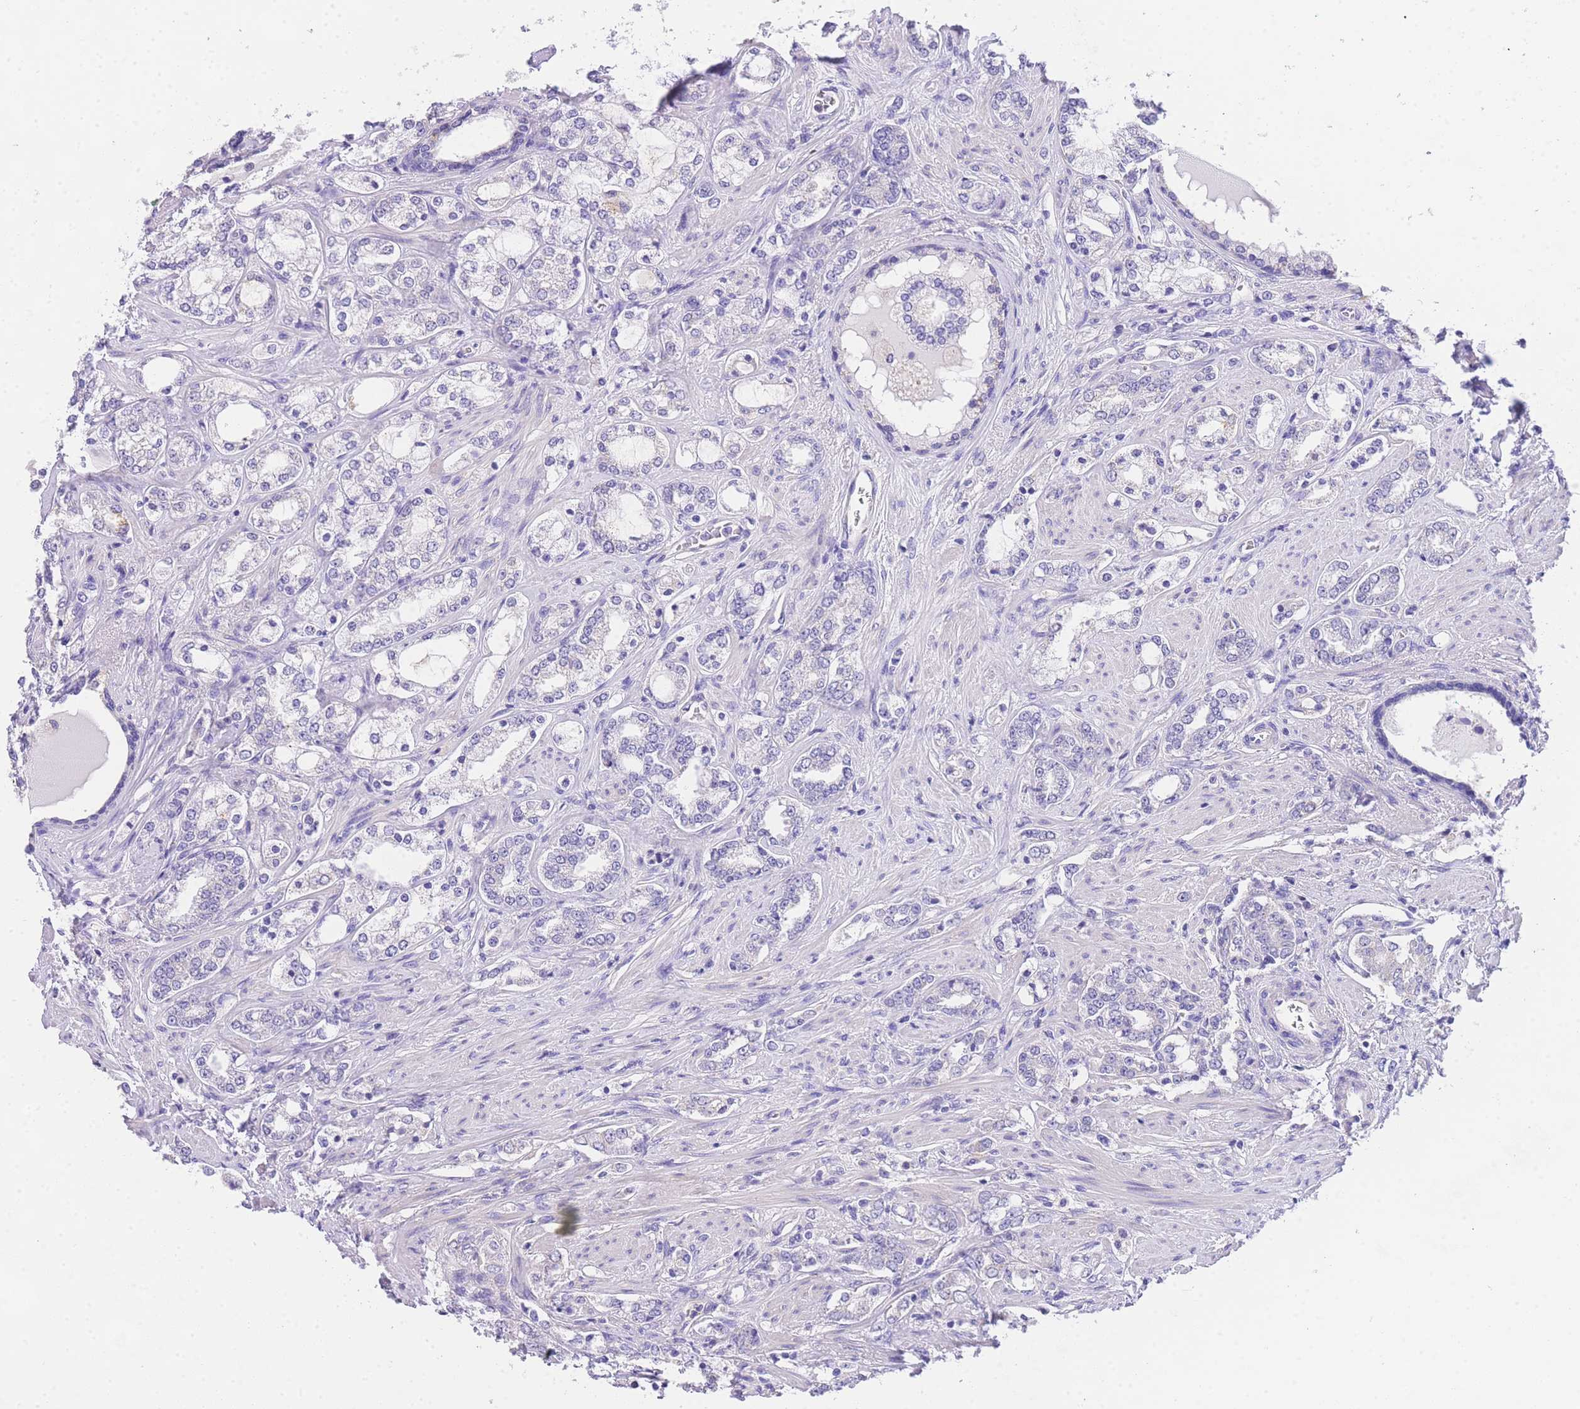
{"staining": {"intensity": "negative", "quantity": "none", "location": "none"}, "tissue": "prostate cancer", "cell_type": "Tumor cells", "image_type": "cancer", "snomed": [{"axis": "morphology", "description": "Adenocarcinoma, High grade"}, {"axis": "topography", "description": "Prostate"}], "caption": "Micrograph shows no protein staining in tumor cells of prostate cancer (adenocarcinoma (high-grade)) tissue. (DAB immunohistochemistry, high magnification).", "gene": "EPN2", "patient": {"sex": "male", "age": 64}}